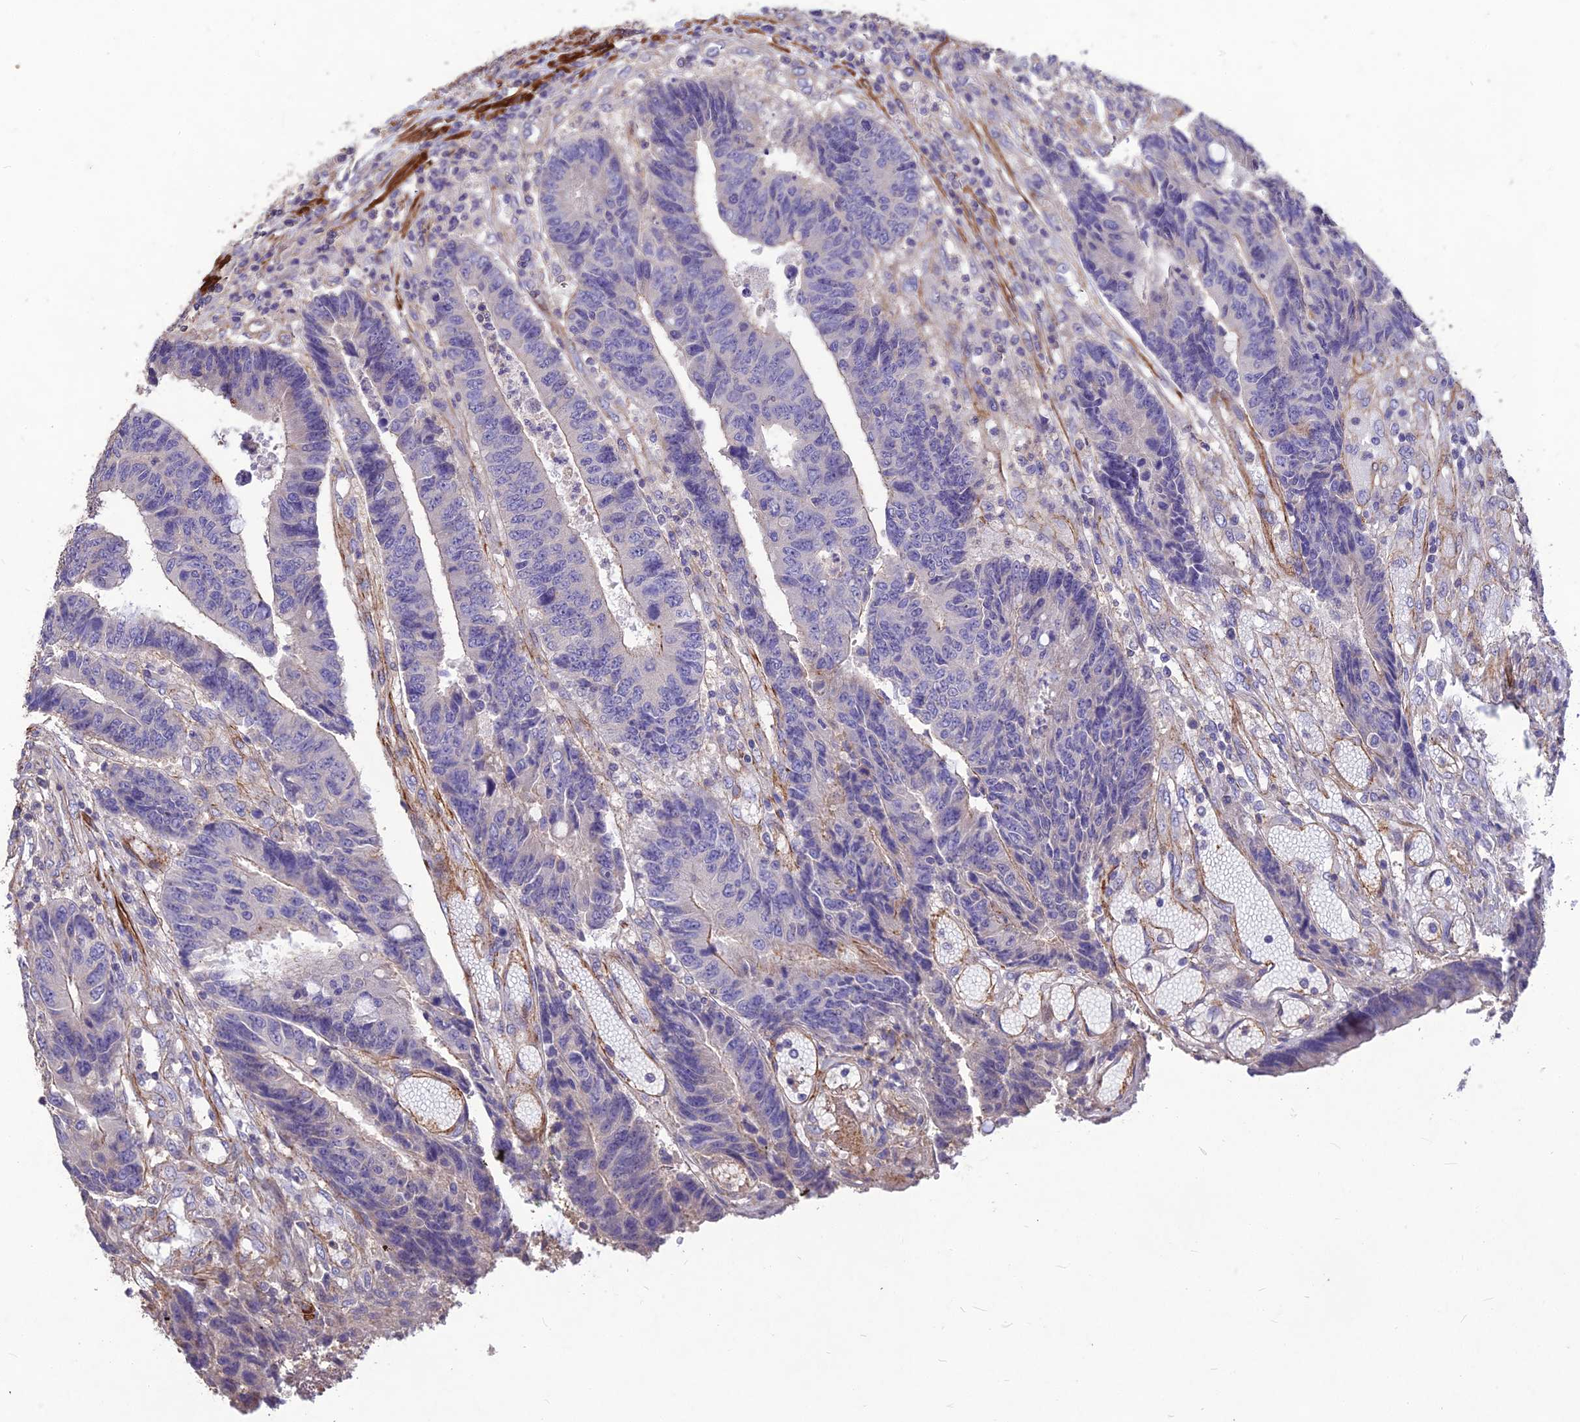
{"staining": {"intensity": "negative", "quantity": "none", "location": "none"}, "tissue": "colorectal cancer", "cell_type": "Tumor cells", "image_type": "cancer", "snomed": [{"axis": "morphology", "description": "Adenocarcinoma, NOS"}, {"axis": "topography", "description": "Rectum"}], "caption": "High power microscopy photomicrograph of an immunohistochemistry (IHC) photomicrograph of colorectal cancer (adenocarcinoma), revealing no significant staining in tumor cells. (Stains: DAB (3,3'-diaminobenzidine) immunohistochemistry (IHC) with hematoxylin counter stain, Microscopy: brightfield microscopy at high magnification).", "gene": "CLUH", "patient": {"sex": "male", "age": 84}}